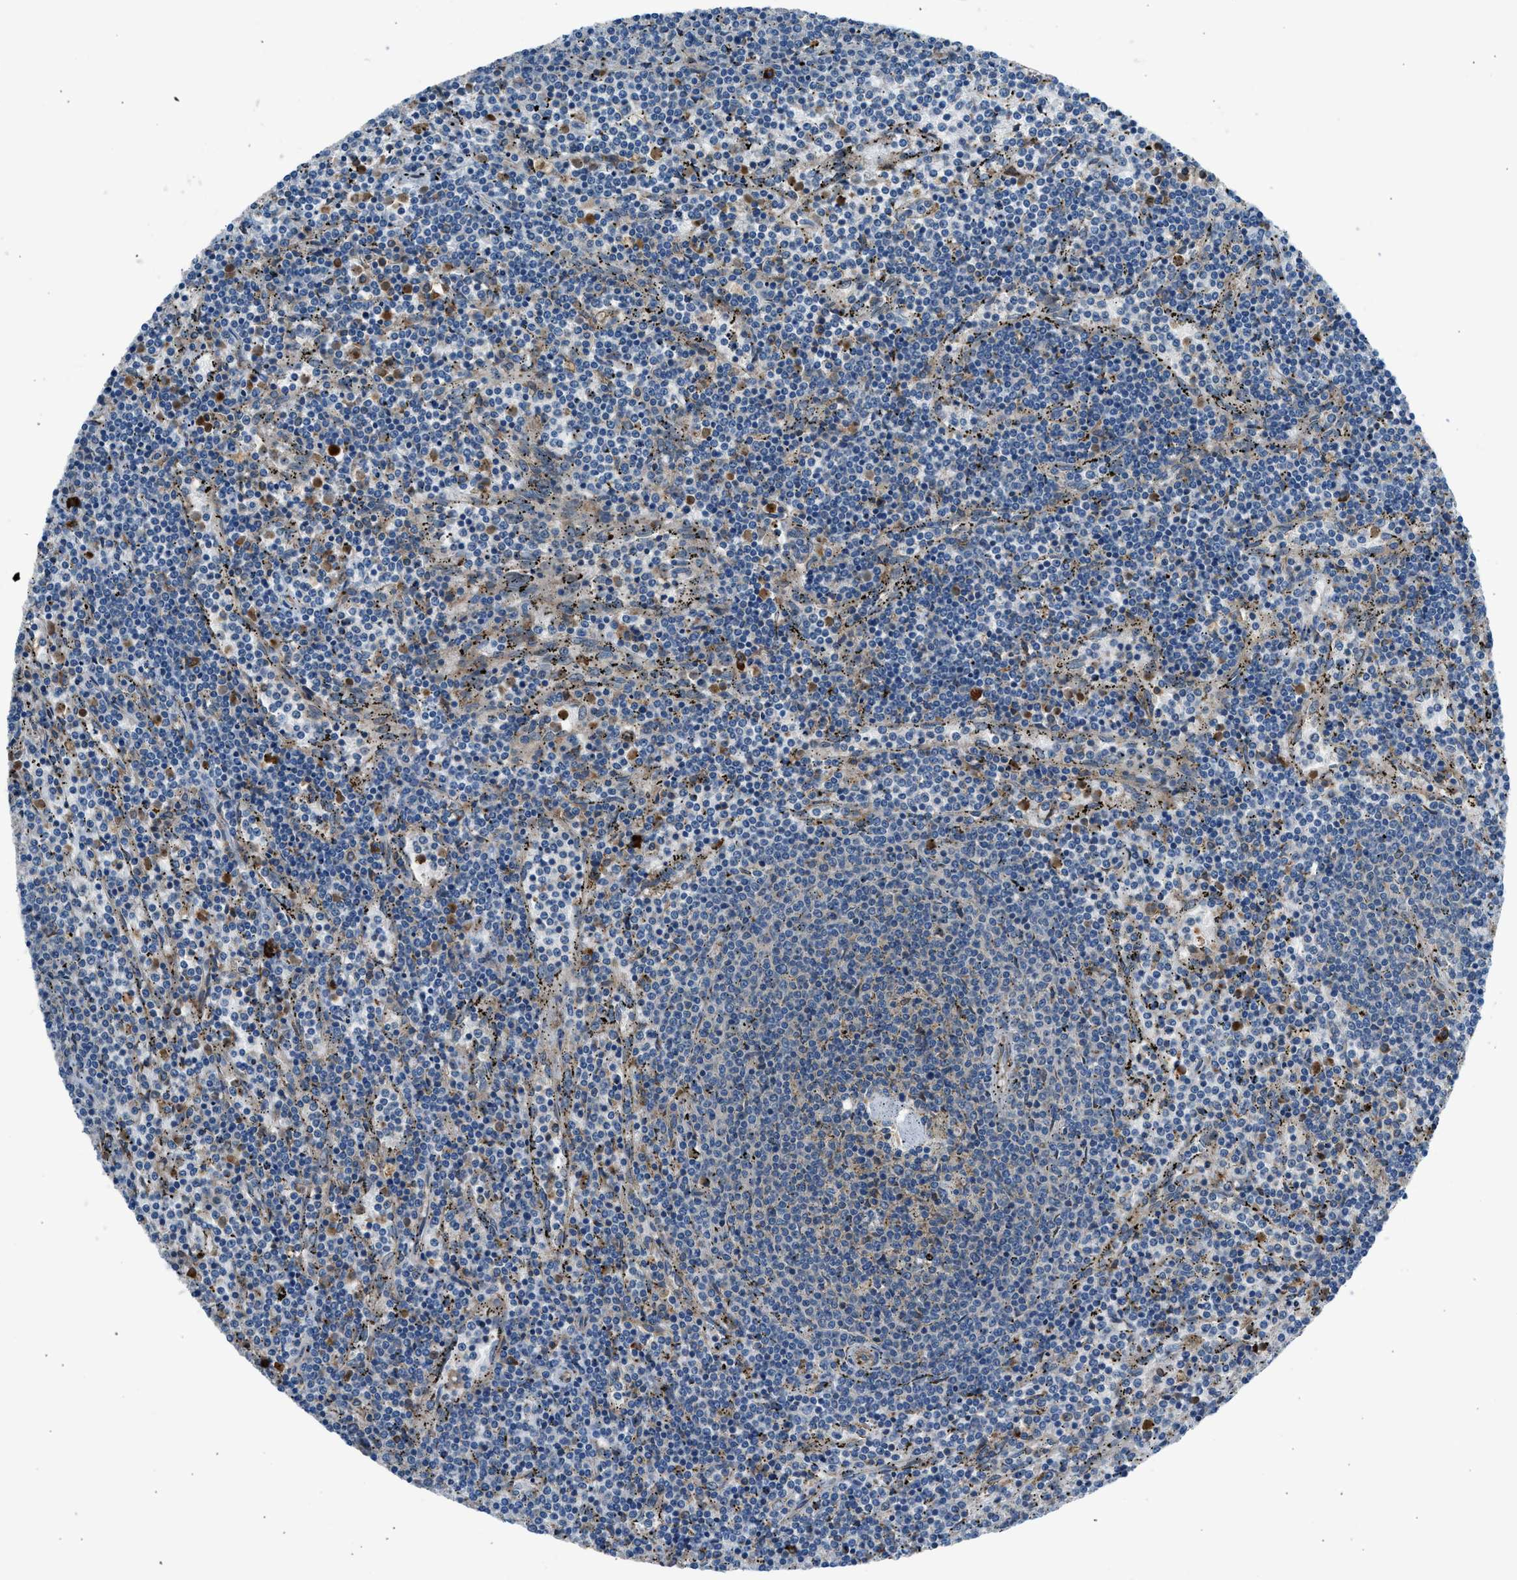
{"staining": {"intensity": "negative", "quantity": "none", "location": "none"}, "tissue": "lymphoma", "cell_type": "Tumor cells", "image_type": "cancer", "snomed": [{"axis": "morphology", "description": "Malignant lymphoma, non-Hodgkin's type, Low grade"}, {"axis": "topography", "description": "Spleen"}], "caption": "This is an immunohistochemistry (IHC) micrograph of lymphoma. There is no positivity in tumor cells.", "gene": "EDARADD", "patient": {"sex": "female", "age": 50}}